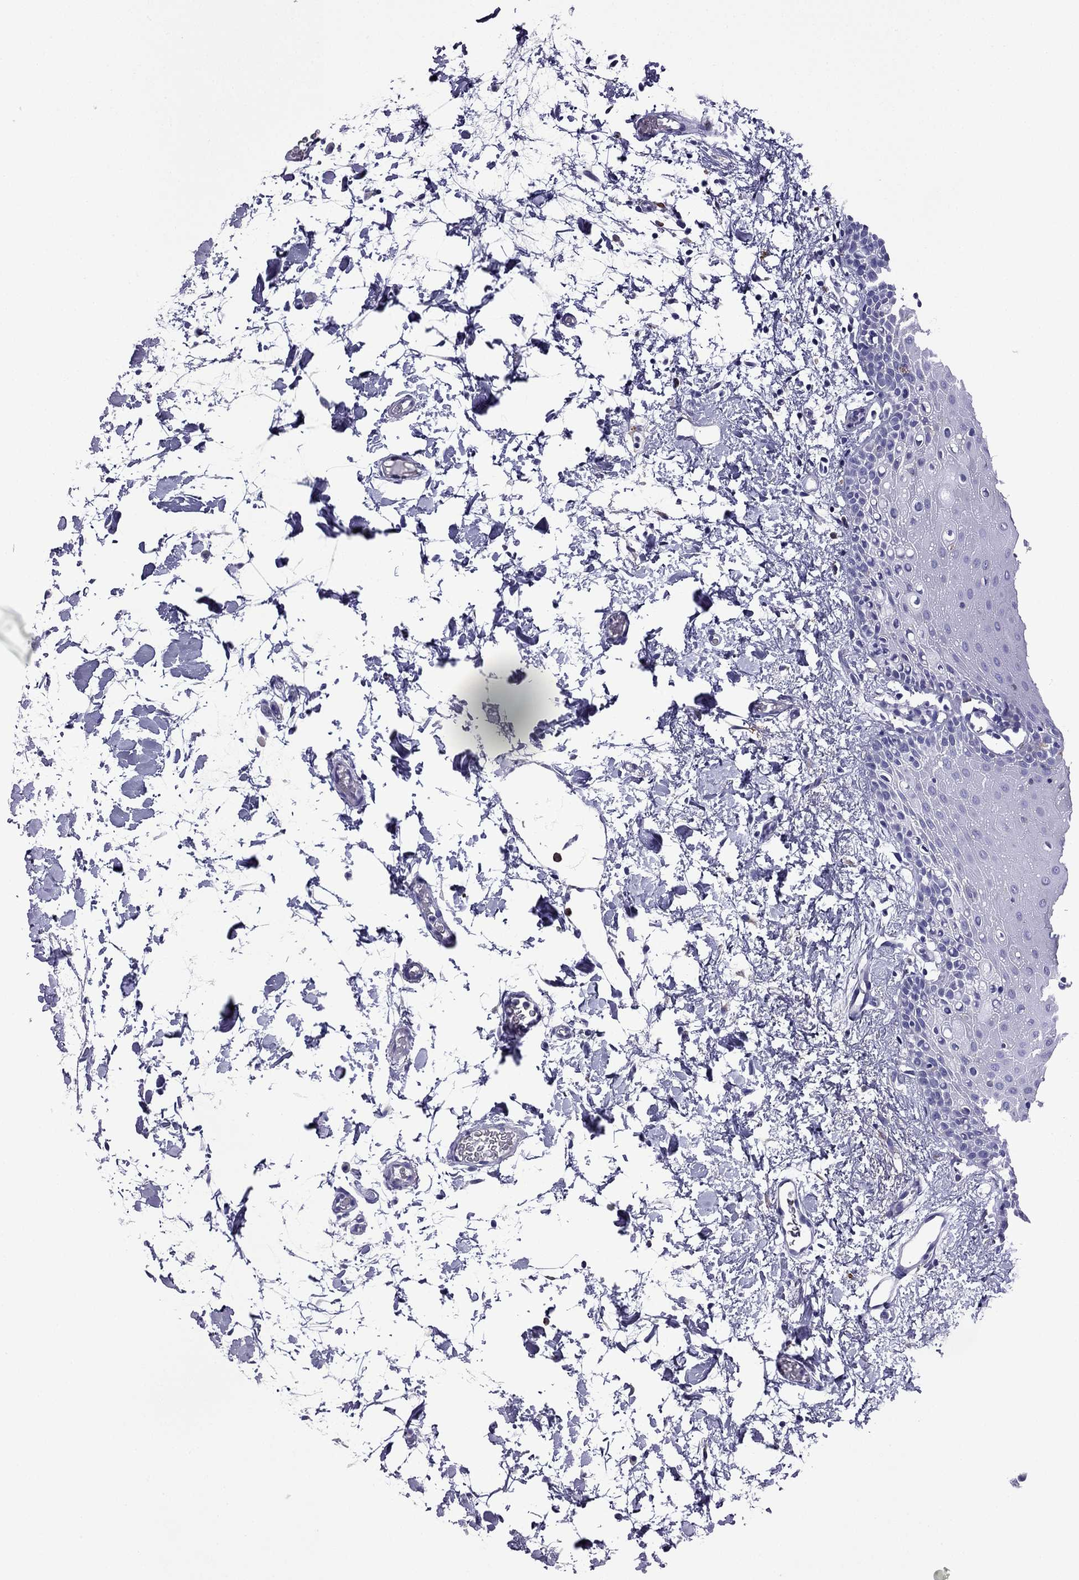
{"staining": {"intensity": "negative", "quantity": "none", "location": "none"}, "tissue": "oral mucosa", "cell_type": "Squamous epithelial cells", "image_type": "normal", "snomed": [{"axis": "morphology", "description": "Normal tissue, NOS"}, {"axis": "topography", "description": "Oral tissue"}], "caption": "IHC image of normal oral mucosa stained for a protein (brown), which displays no positivity in squamous epithelial cells. Nuclei are stained in blue.", "gene": "TSSK4", "patient": {"sex": "male", "age": 81}}